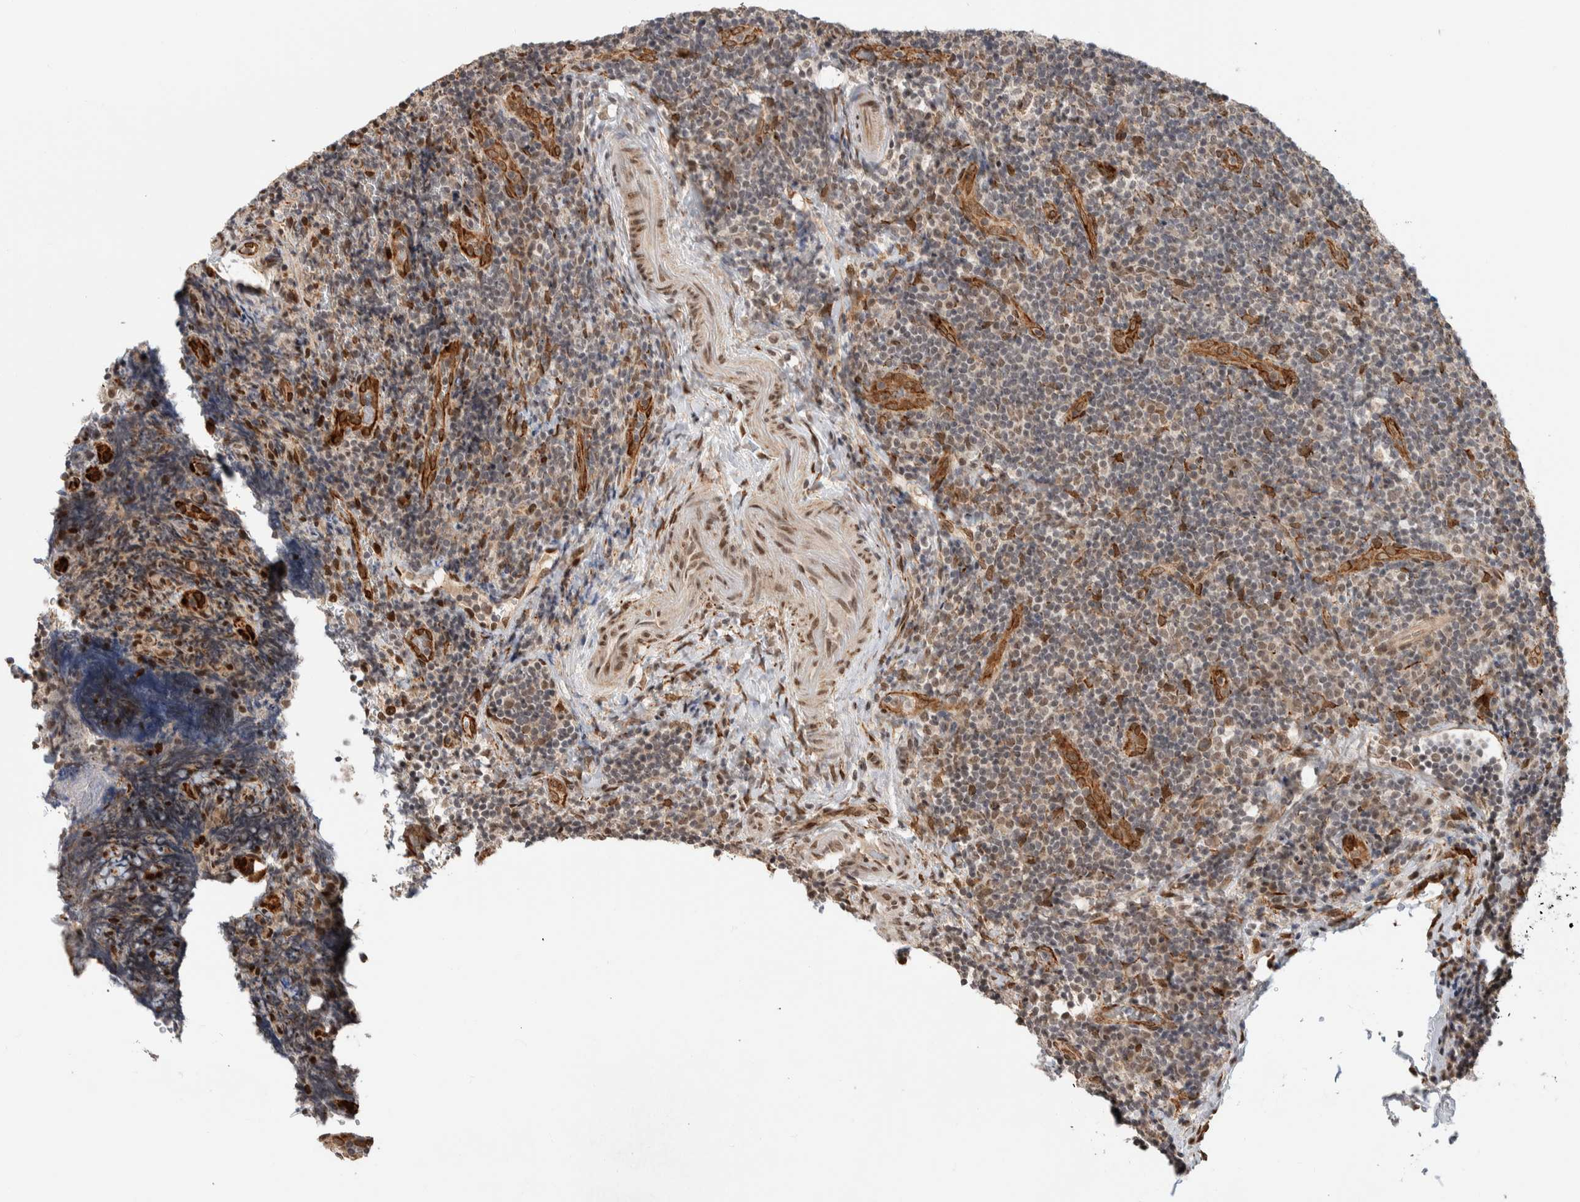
{"staining": {"intensity": "weak", "quantity": "25%-75%", "location": "nuclear"}, "tissue": "lymphoma", "cell_type": "Tumor cells", "image_type": "cancer", "snomed": [{"axis": "morphology", "description": "Malignant lymphoma, non-Hodgkin's type, High grade"}, {"axis": "topography", "description": "Tonsil"}], "caption": "A histopathology image showing weak nuclear staining in about 25%-75% of tumor cells in lymphoma, as visualized by brown immunohistochemical staining.", "gene": "TNRC18", "patient": {"sex": "female", "age": 36}}